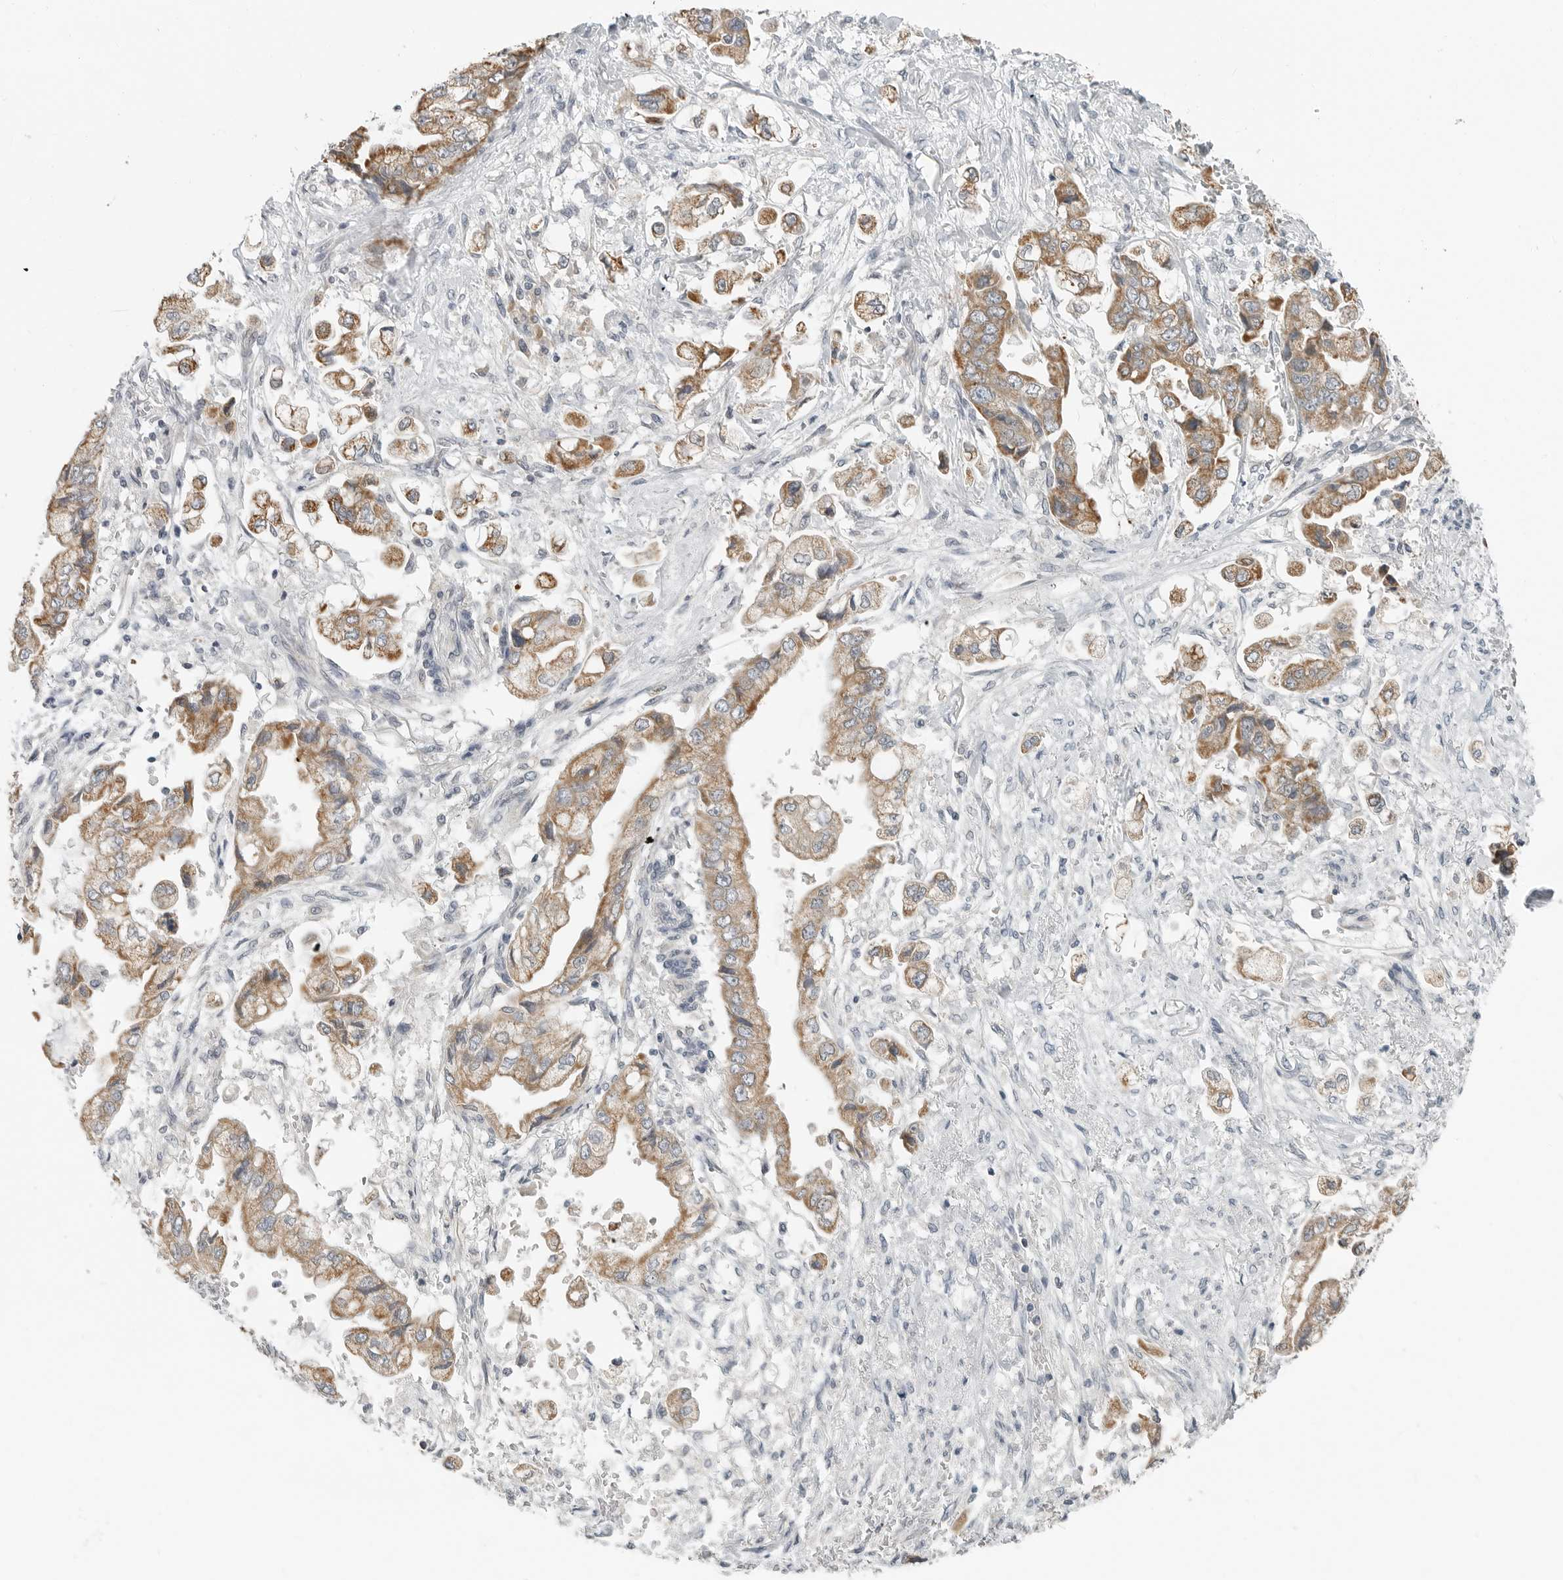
{"staining": {"intensity": "moderate", "quantity": ">75%", "location": "cytoplasmic/membranous"}, "tissue": "stomach cancer", "cell_type": "Tumor cells", "image_type": "cancer", "snomed": [{"axis": "morphology", "description": "Adenocarcinoma, NOS"}, {"axis": "topography", "description": "Stomach"}], "caption": "Immunohistochemical staining of stomach cancer demonstrates medium levels of moderate cytoplasmic/membranous staining in approximately >75% of tumor cells. (brown staining indicates protein expression, while blue staining denotes nuclei).", "gene": "IL12RB2", "patient": {"sex": "male", "age": 62}}